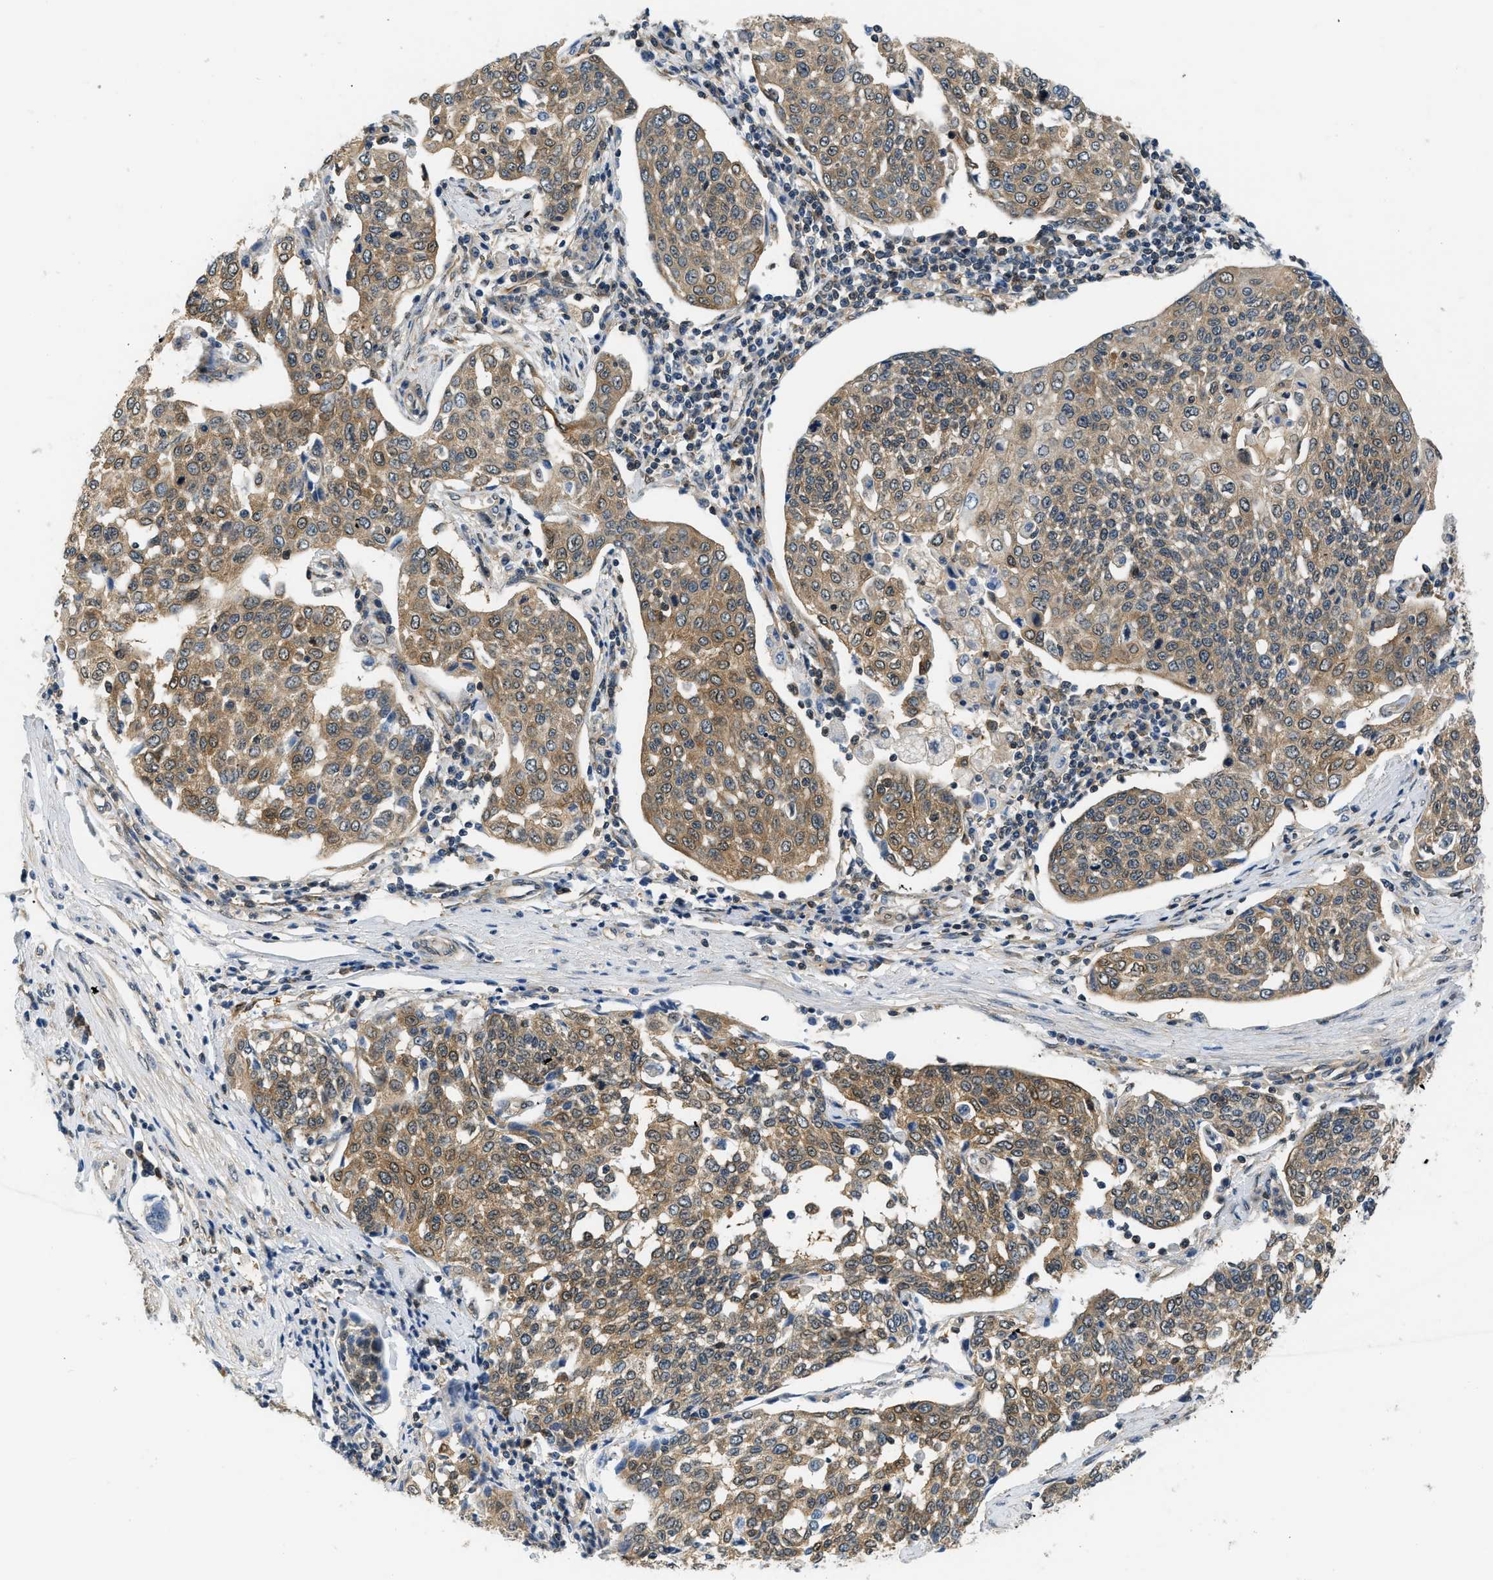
{"staining": {"intensity": "moderate", "quantity": ">75%", "location": "cytoplasmic/membranous"}, "tissue": "cervical cancer", "cell_type": "Tumor cells", "image_type": "cancer", "snomed": [{"axis": "morphology", "description": "Squamous cell carcinoma, NOS"}, {"axis": "topography", "description": "Cervix"}], "caption": "Protein staining shows moderate cytoplasmic/membranous positivity in about >75% of tumor cells in cervical cancer.", "gene": "EIF4EBP2", "patient": {"sex": "female", "age": 34}}